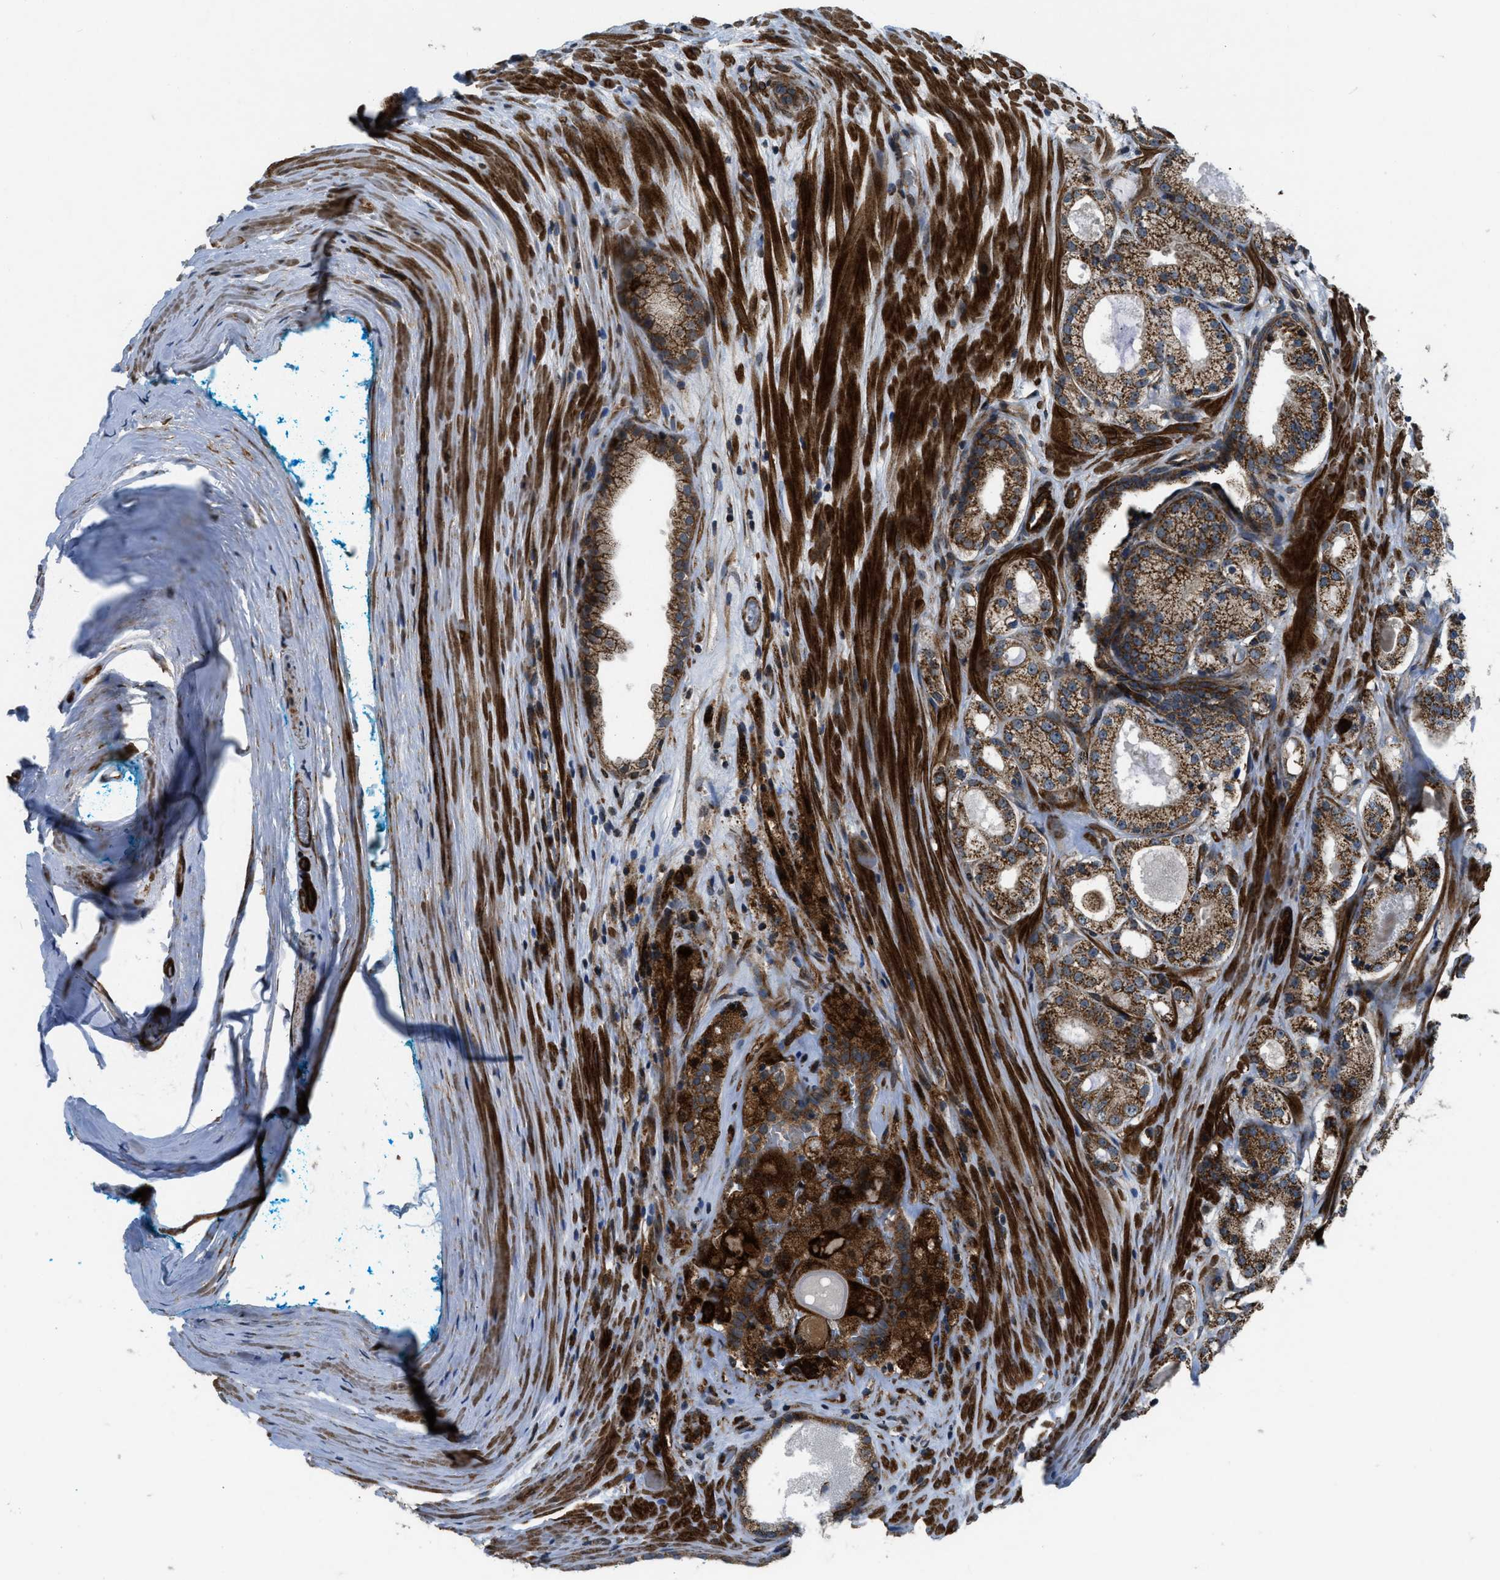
{"staining": {"intensity": "strong", "quantity": ">75%", "location": "cytoplasmic/membranous"}, "tissue": "prostate cancer", "cell_type": "Tumor cells", "image_type": "cancer", "snomed": [{"axis": "morphology", "description": "Adenocarcinoma, High grade"}, {"axis": "topography", "description": "Prostate"}], "caption": "IHC (DAB) staining of prostate high-grade adenocarcinoma demonstrates strong cytoplasmic/membranous protein expression in about >75% of tumor cells. (Stains: DAB in brown, nuclei in blue, Microscopy: brightfield microscopy at high magnification).", "gene": "GSDME", "patient": {"sex": "male", "age": 65}}